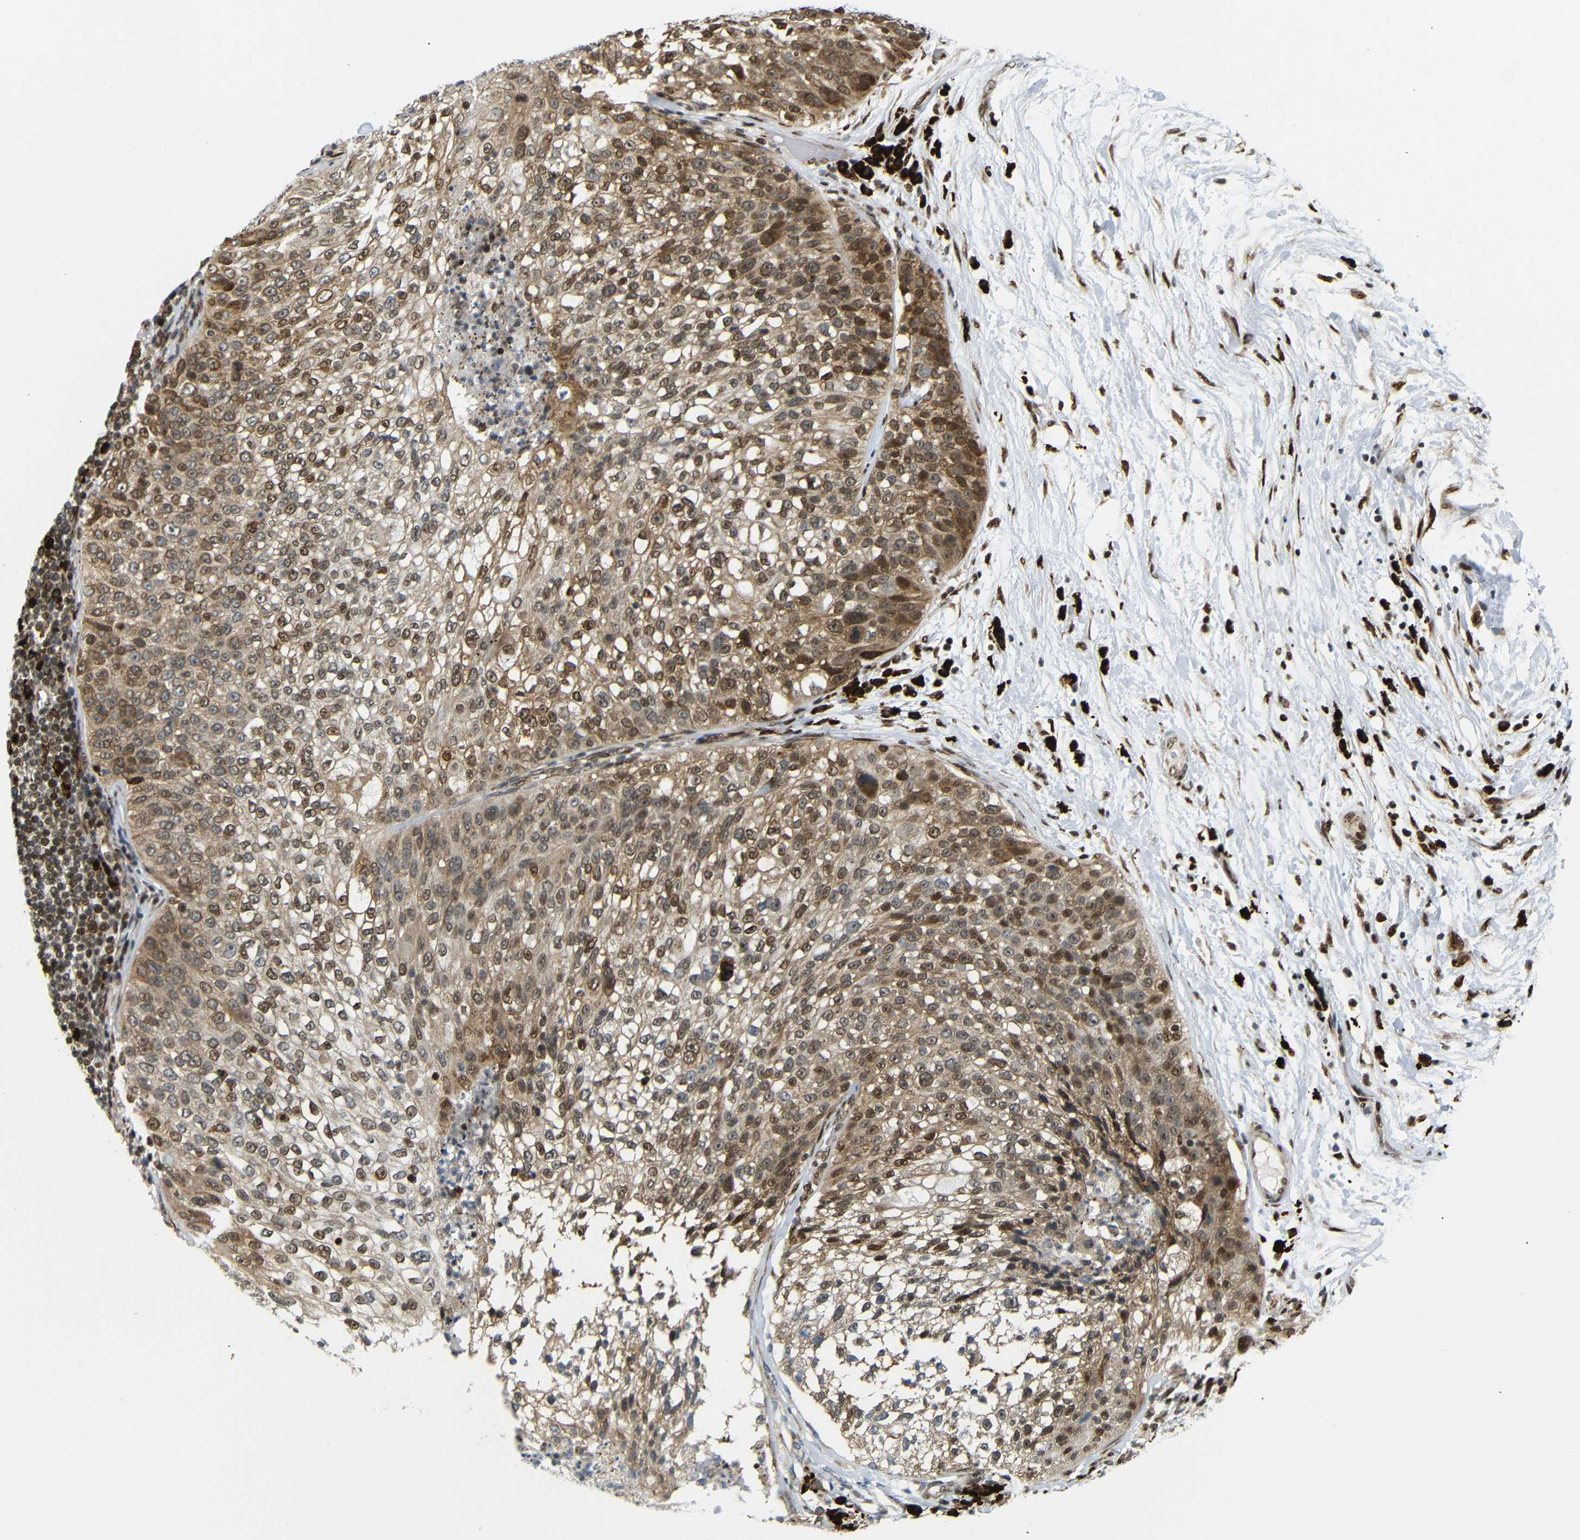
{"staining": {"intensity": "moderate", "quantity": ">75%", "location": "cytoplasmic/membranous,nuclear"}, "tissue": "lung cancer", "cell_type": "Tumor cells", "image_type": "cancer", "snomed": [{"axis": "morphology", "description": "Inflammation, NOS"}, {"axis": "morphology", "description": "Squamous cell carcinoma, NOS"}, {"axis": "topography", "description": "Lymph node"}, {"axis": "topography", "description": "Soft tissue"}, {"axis": "topography", "description": "Lung"}], "caption": "A histopathology image of squamous cell carcinoma (lung) stained for a protein demonstrates moderate cytoplasmic/membranous and nuclear brown staining in tumor cells.", "gene": "SPCS2", "patient": {"sex": "male", "age": 66}}